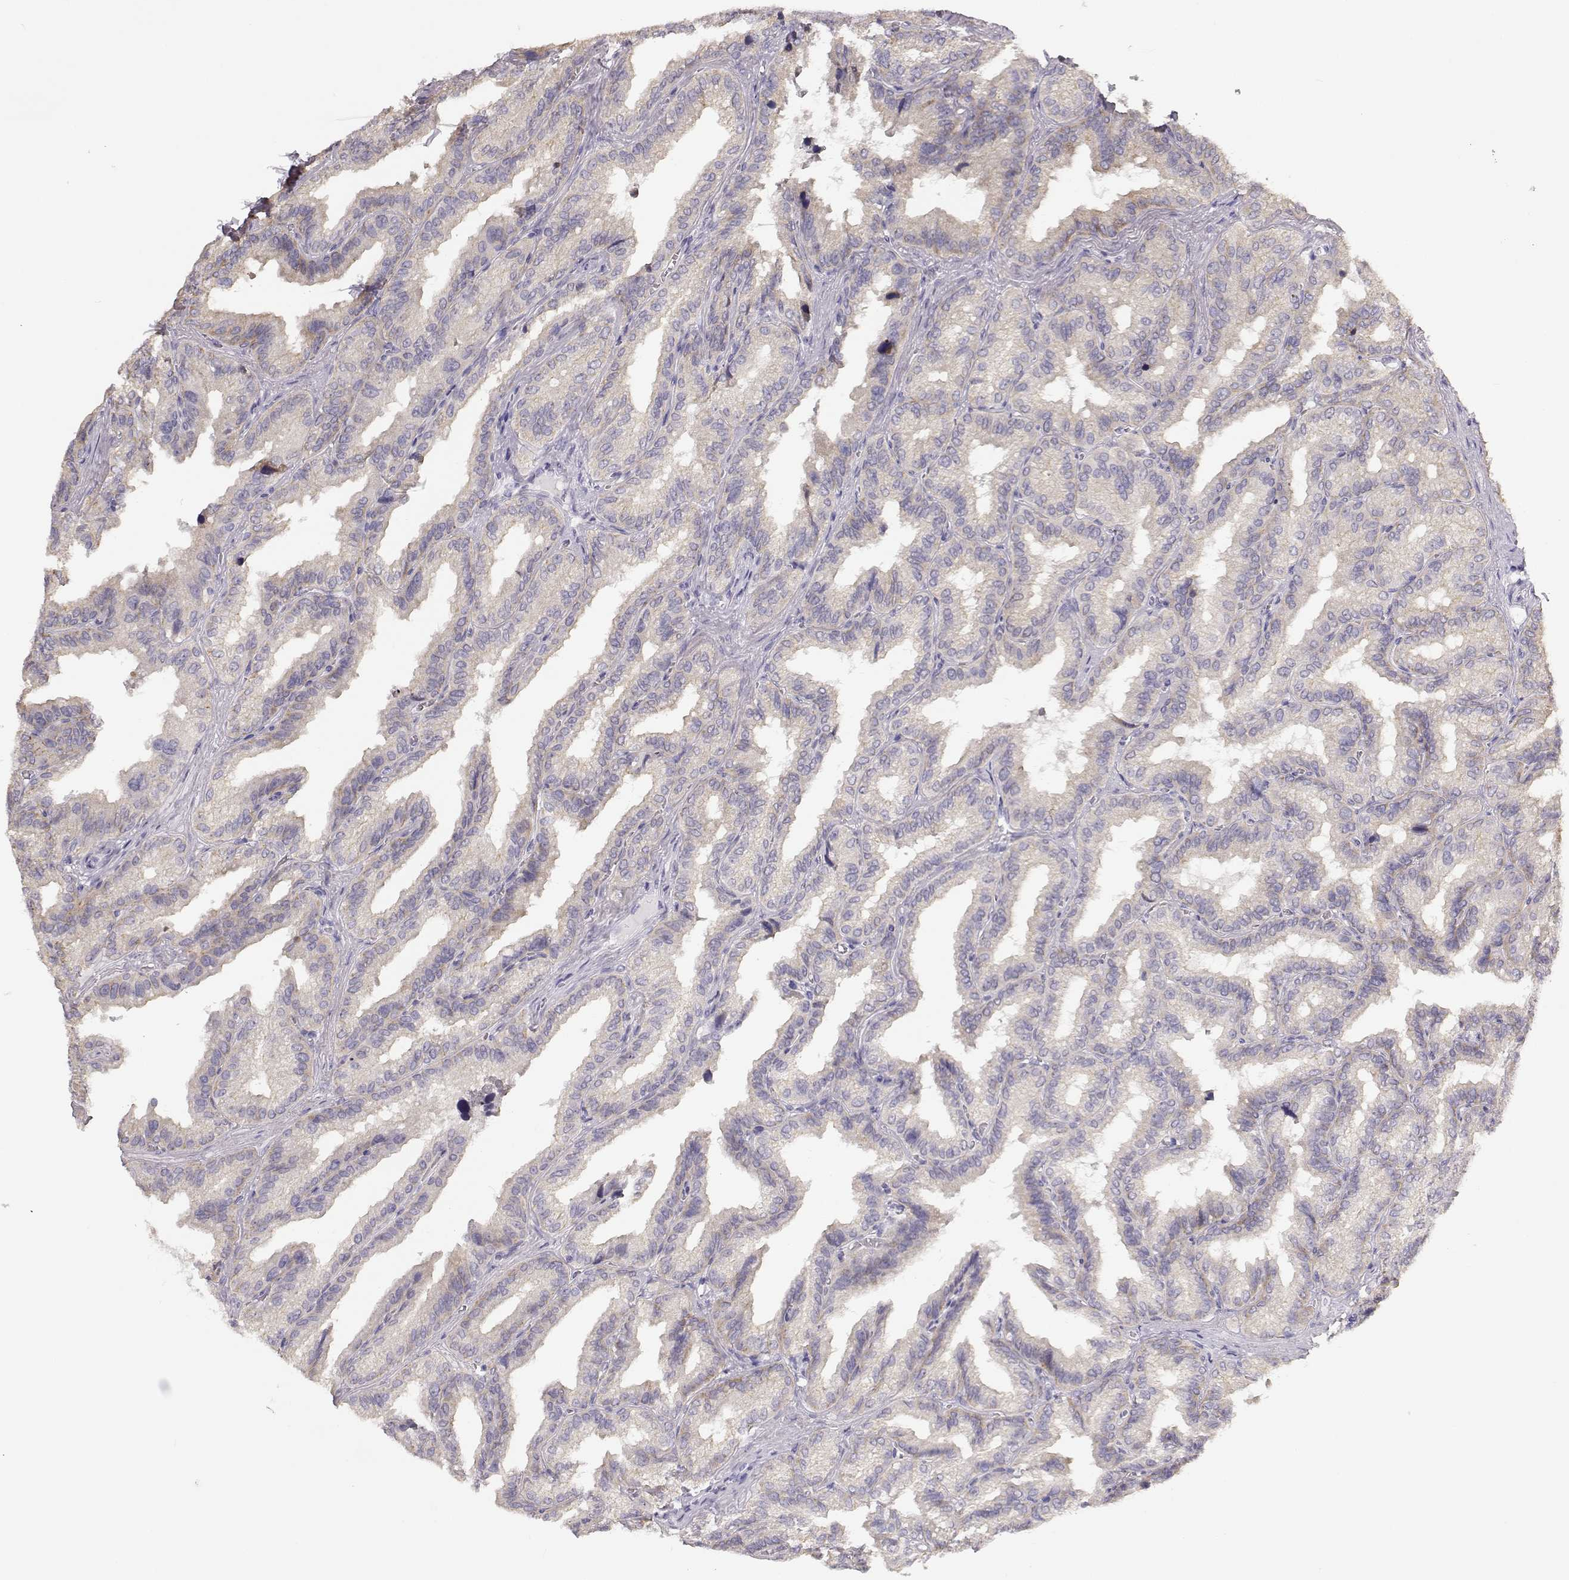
{"staining": {"intensity": "weak", "quantity": "25%-75%", "location": "cytoplasmic/membranous"}, "tissue": "seminal vesicle", "cell_type": "Glandular cells", "image_type": "normal", "snomed": [{"axis": "morphology", "description": "Normal tissue, NOS"}, {"axis": "topography", "description": "Seminal veicle"}], "caption": "IHC histopathology image of benign human seminal vesicle stained for a protein (brown), which displays low levels of weak cytoplasmic/membranous positivity in about 25%-75% of glandular cells.", "gene": "NUTM1", "patient": {"sex": "male", "age": 37}}